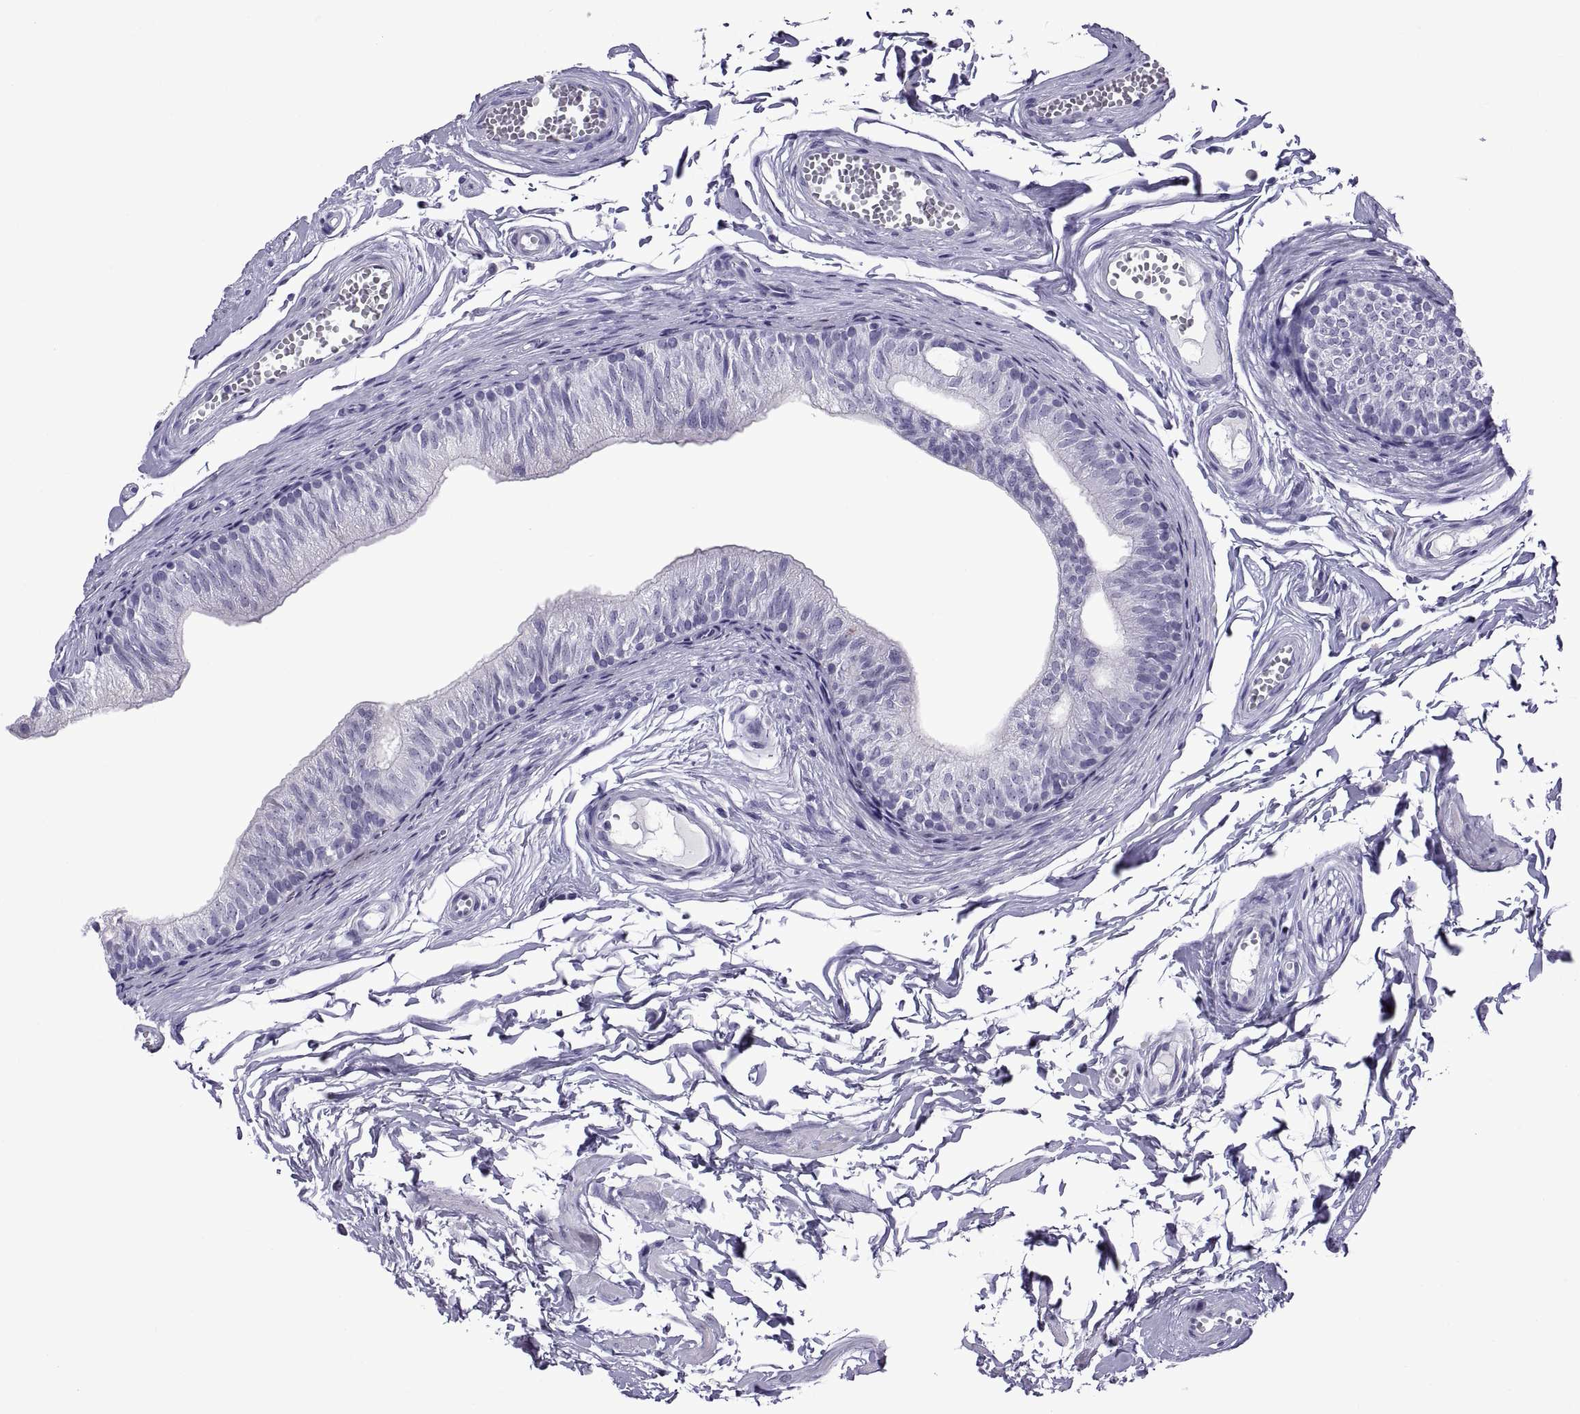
{"staining": {"intensity": "negative", "quantity": "none", "location": "none"}, "tissue": "epididymis", "cell_type": "Glandular cells", "image_type": "normal", "snomed": [{"axis": "morphology", "description": "Normal tissue, NOS"}, {"axis": "topography", "description": "Epididymis"}], "caption": "This is a histopathology image of immunohistochemistry staining of unremarkable epididymis, which shows no staining in glandular cells. The staining was performed using DAB (3,3'-diaminobenzidine) to visualize the protein expression in brown, while the nuclei were stained in blue with hematoxylin (Magnification: 20x).", "gene": "C3orf22", "patient": {"sex": "male", "age": 22}}